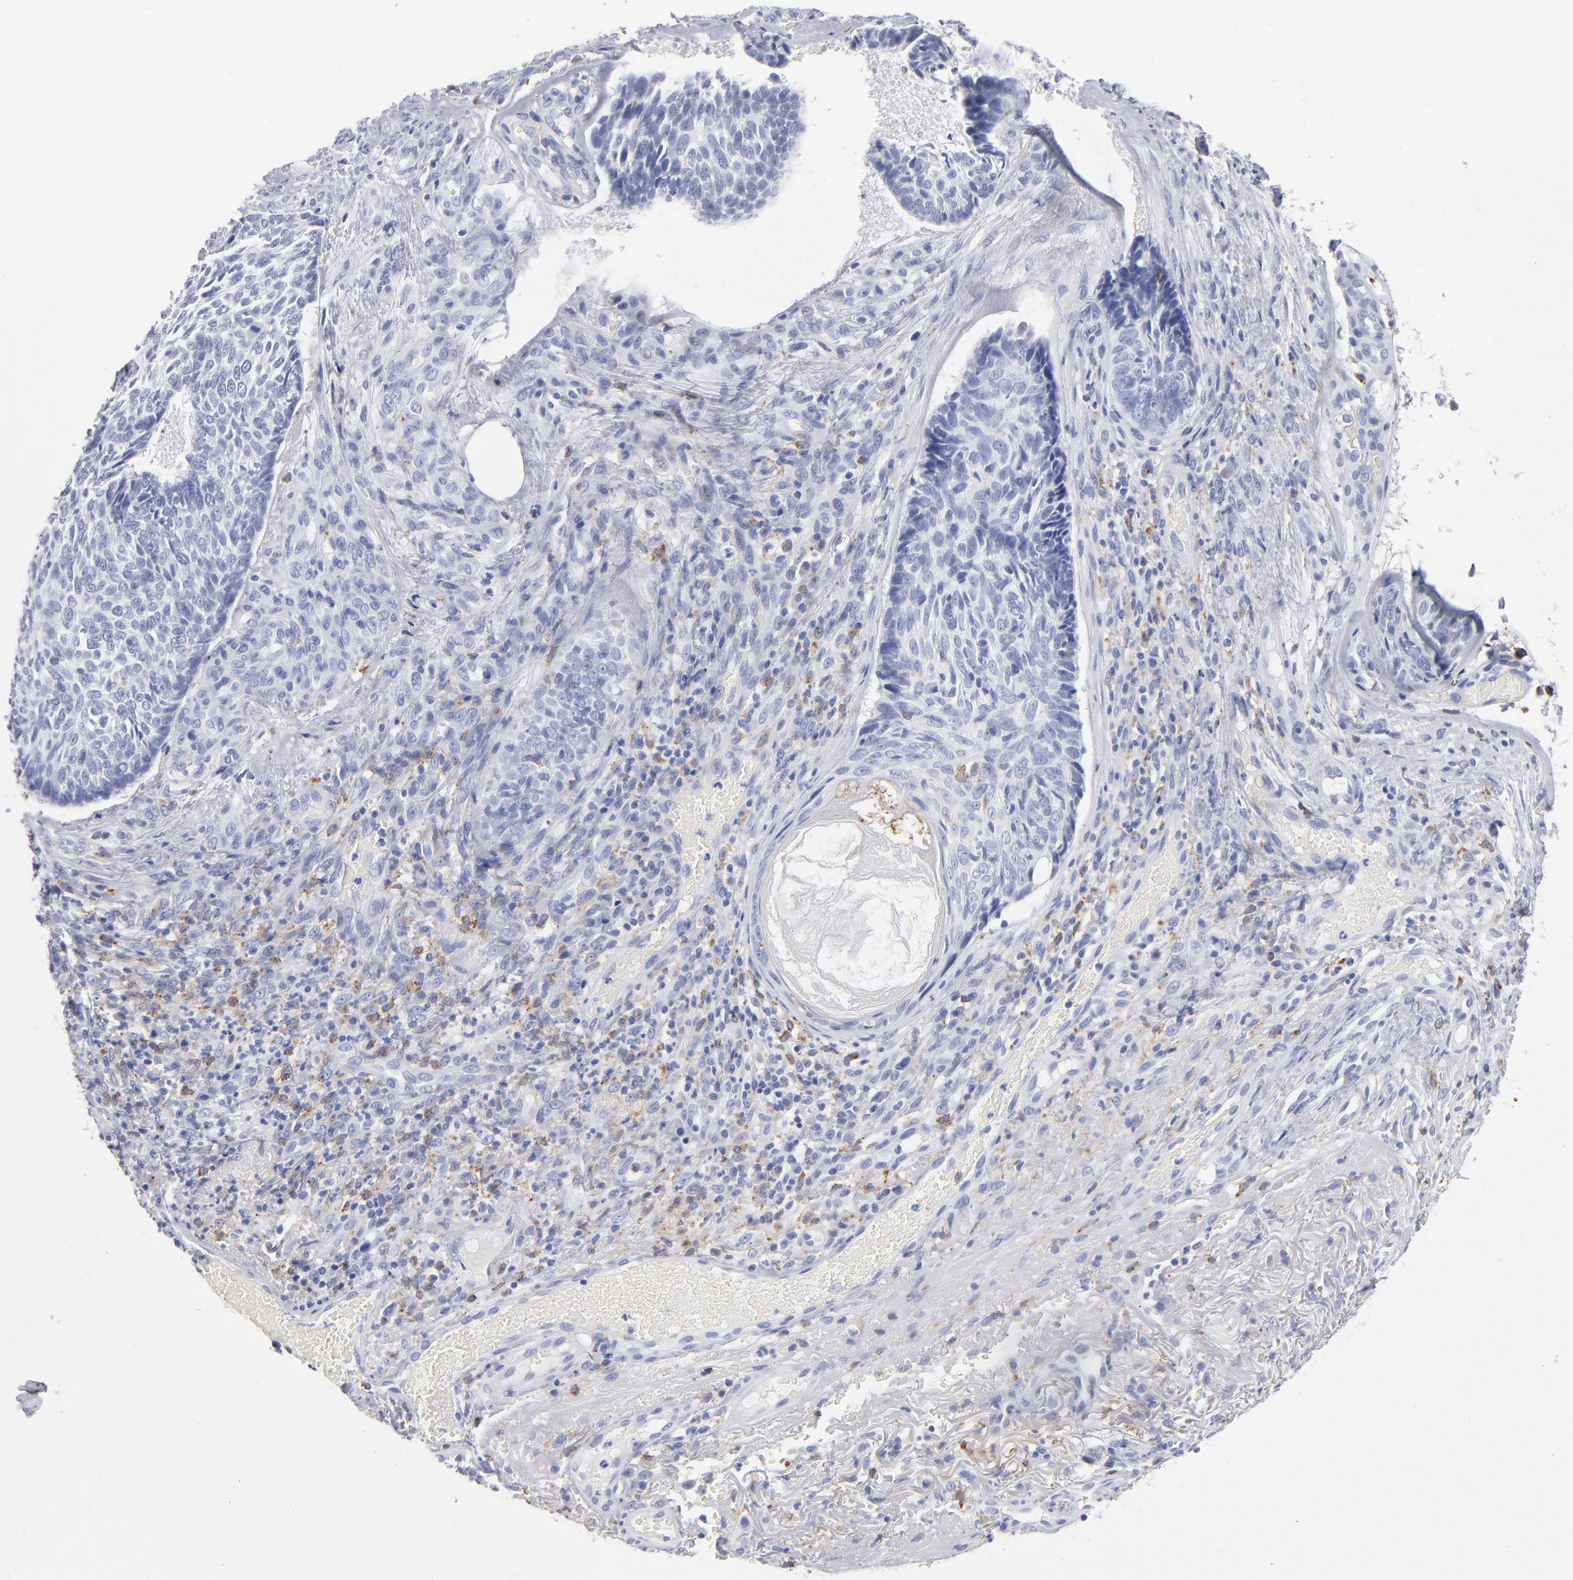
{"staining": {"intensity": "negative", "quantity": "none", "location": "none"}, "tissue": "skin cancer", "cell_type": "Tumor cells", "image_type": "cancer", "snomed": [{"axis": "morphology", "description": "Basal cell carcinoma"}, {"axis": "topography", "description": "Skin"}], "caption": "IHC of skin basal cell carcinoma demonstrates no staining in tumor cells.", "gene": "CD180", "patient": {"sex": "male", "age": 72}}